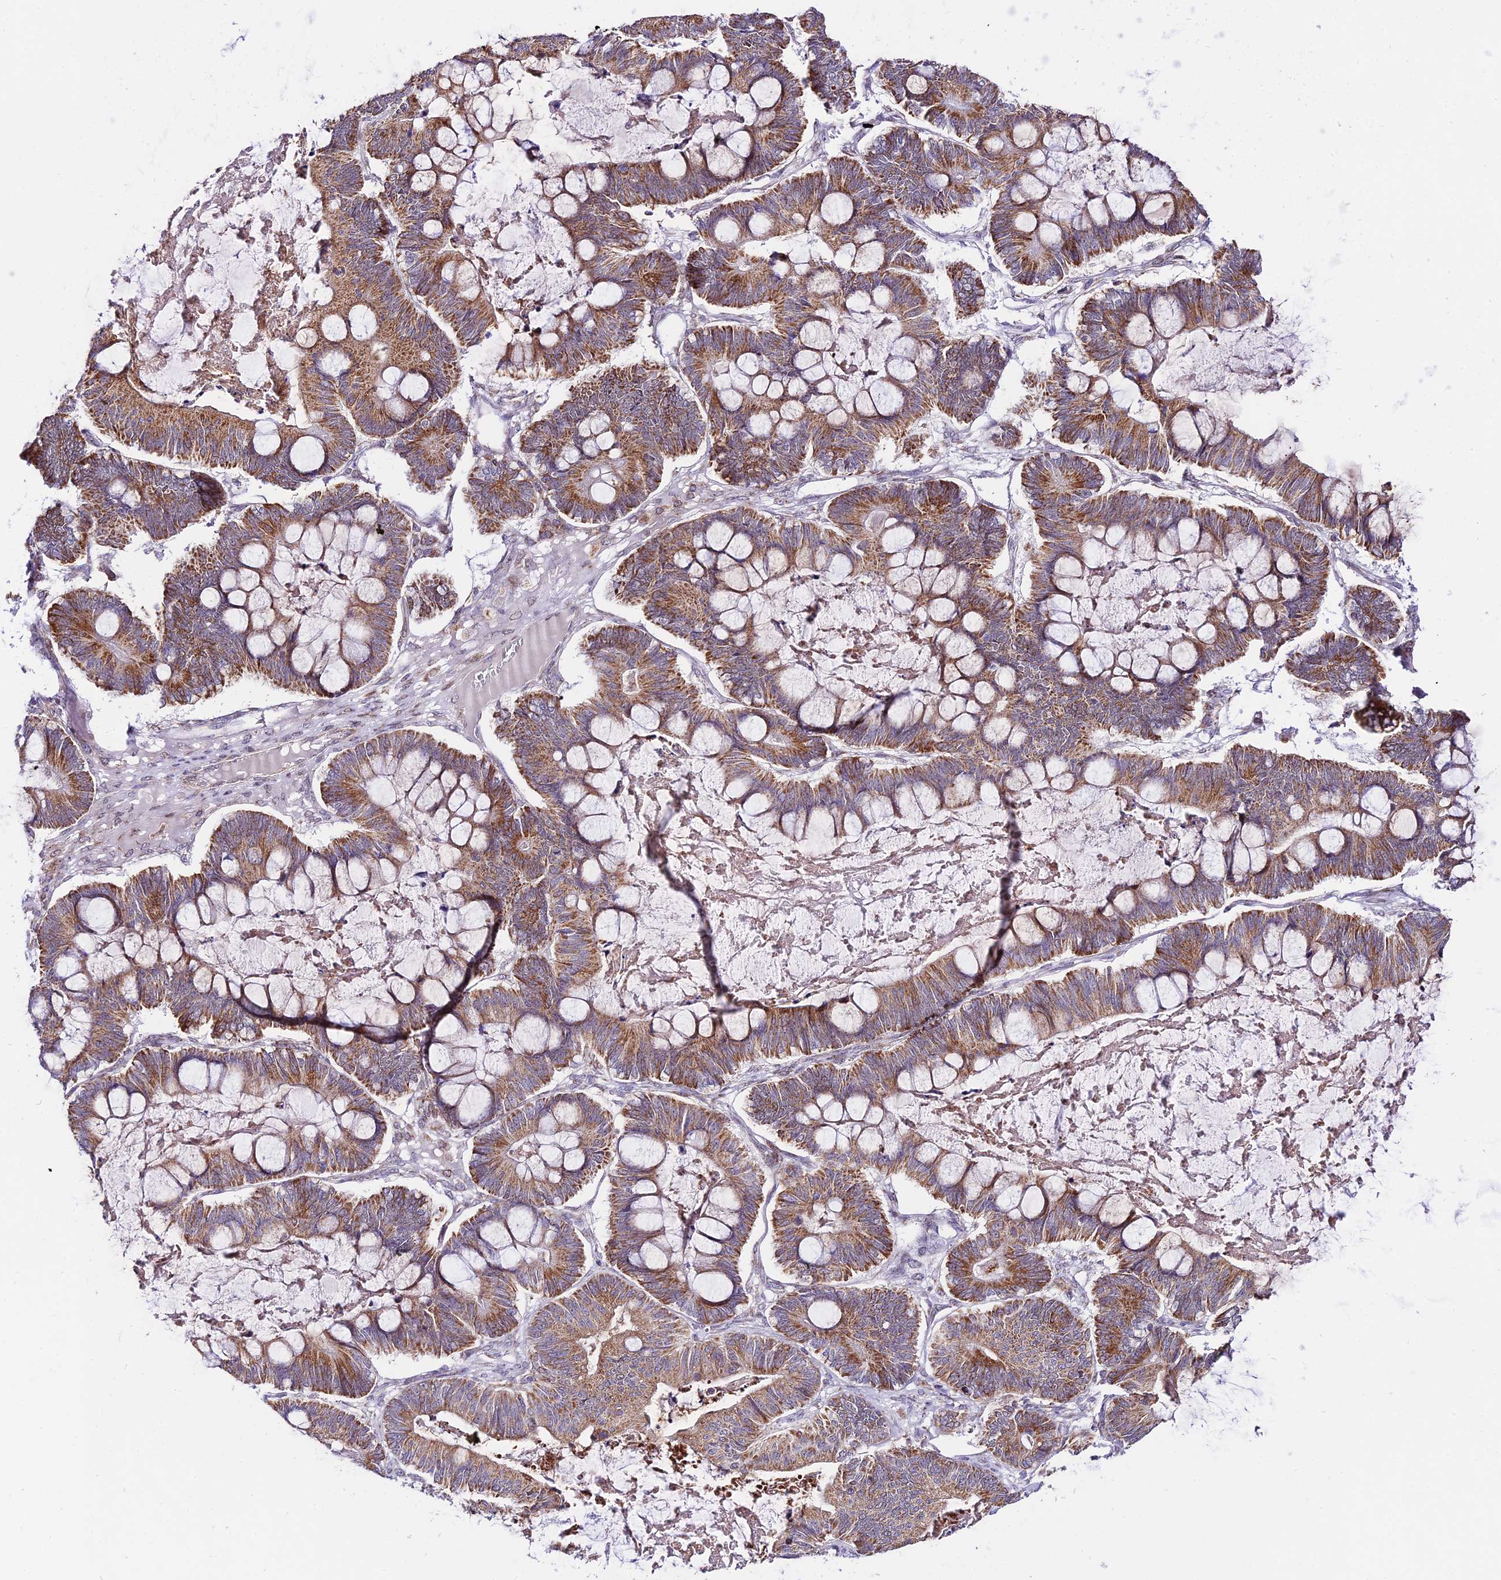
{"staining": {"intensity": "moderate", "quantity": ">75%", "location": "cytoplasmic/membranous"}, "tissue": "ovarian cancer", "cell_type": "Tumor cells", "image_type": "cancer", "snomed": [{"axis": "morphology", "description": "Cystadenocarcinoma, mucinous, NOS"}, {"axis": "topography", "description": "Ovary"}], "caption": "Immunohistochemical staining of ovarian mucinous cystadenocarcinoma shows moderate cytoplasmic/membranous protein positivity in approximately >75% of tumor cells. (DAB IHC with brightfield microscopy, high magnification).", "gene": "ATP5PB", "patient": {"sex": "female", "age": 61}}